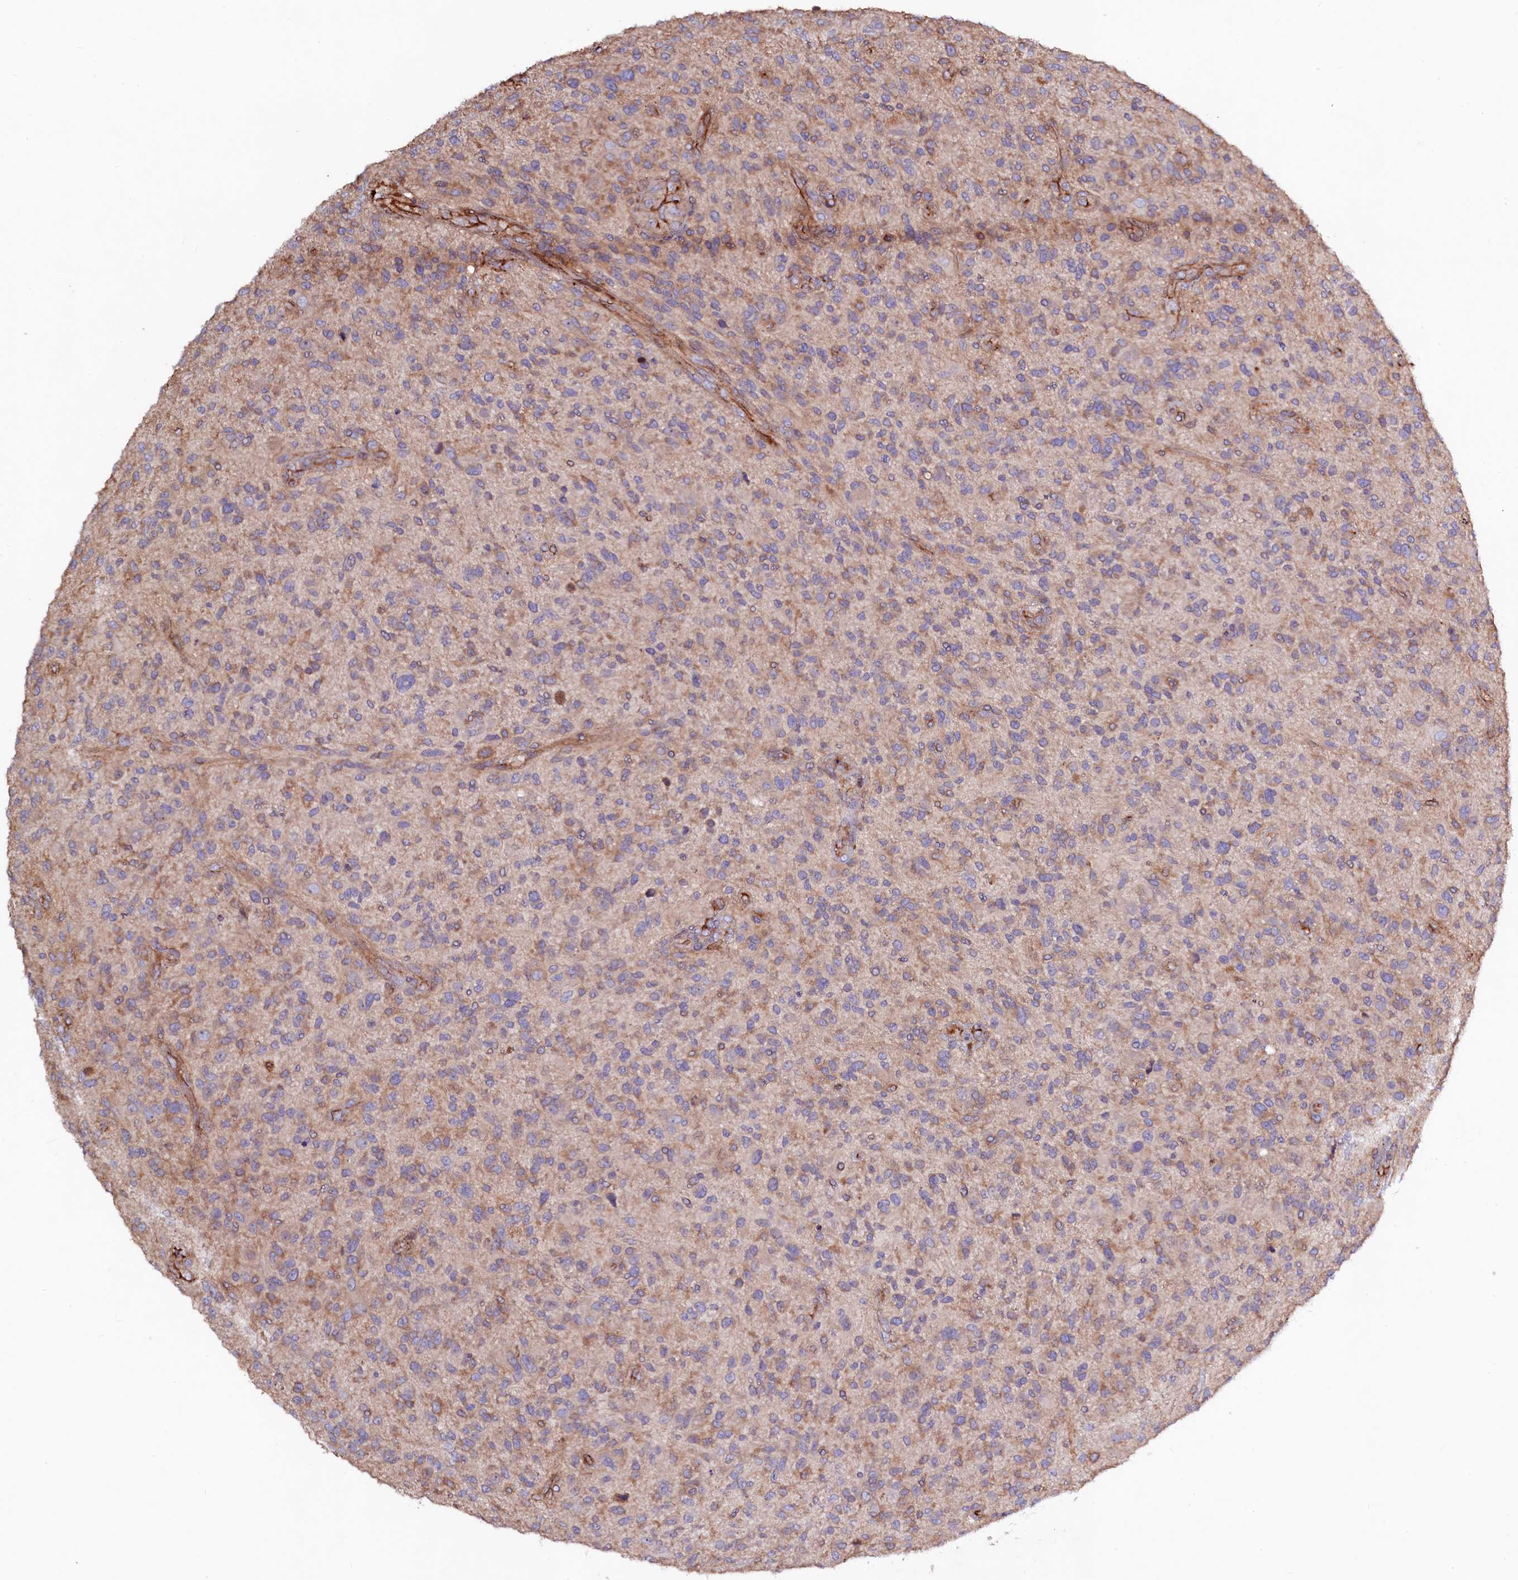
{"staining": {"intensity": "weak", "quantity": "<25%", "location": "cytoplasmic/membranous"}, "tissue": "glioma", "cell_type": "Tumor cells", "image_type": "cancer", "snomed": [{"axis": "morphology", "description": "Glioma, malignant, High grade"}, {"axis": "topography", "description": "Brain"}], "caption": "Immunohistochemistry of human malignant high-grade glioma demonstrates no expression in tumor cells. (Stains: DAB (3,3'-diaminobenzidine) immunohistochemistry with hematoxylin counter stain, Microscopy: brightfield microscopy at high magnification).", "gene": "KLHDC4", "patient": {"sex": "male", "age": 47}}